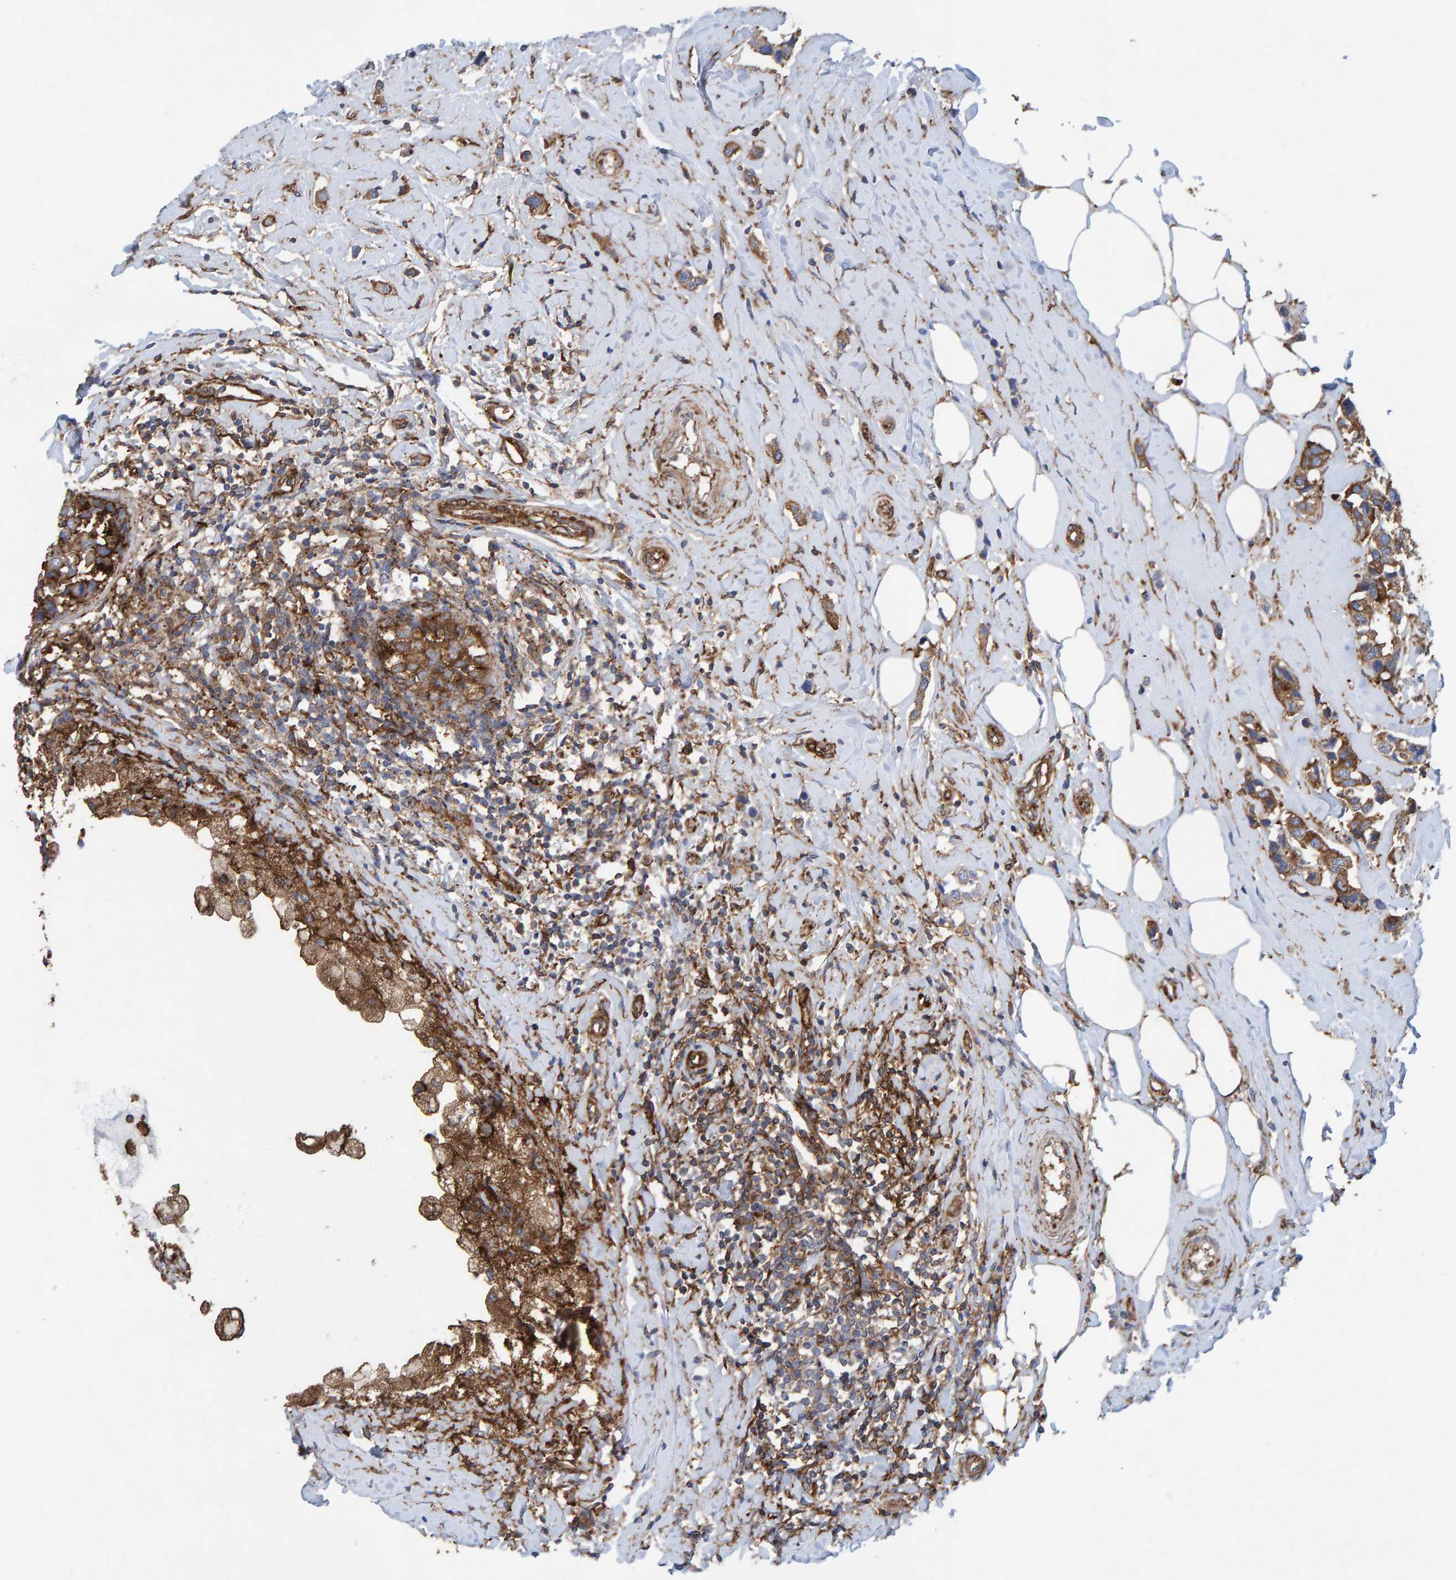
{"staining": {"intensity": "moderate", "quantity": "25%-75%", "location": "cytoplasmic/membranous"}, "tissue": "breast cancer", "cell_type": "Tumor cells", "image_type": "cancer", "snomed": [{"axis": "morphology", "description": "Normal tissue, NOS"}, {"axis": "morphology", "description": "Duct carcinoma"}, {"axis": "topography", "description": "Breast"}], "caption": "Immunohistochemistry (IHC) micrograph of neoplastic tissue: breast cancer stained using IHC demonstrates medium levels of moderate protein expression localized specifically in the cytoplasmic/membranous of tumor cells, appearing as a cytoplasmic/membranous brown color.", "gene": "MVP", "patient": {"sex": "female", "age": 50}}